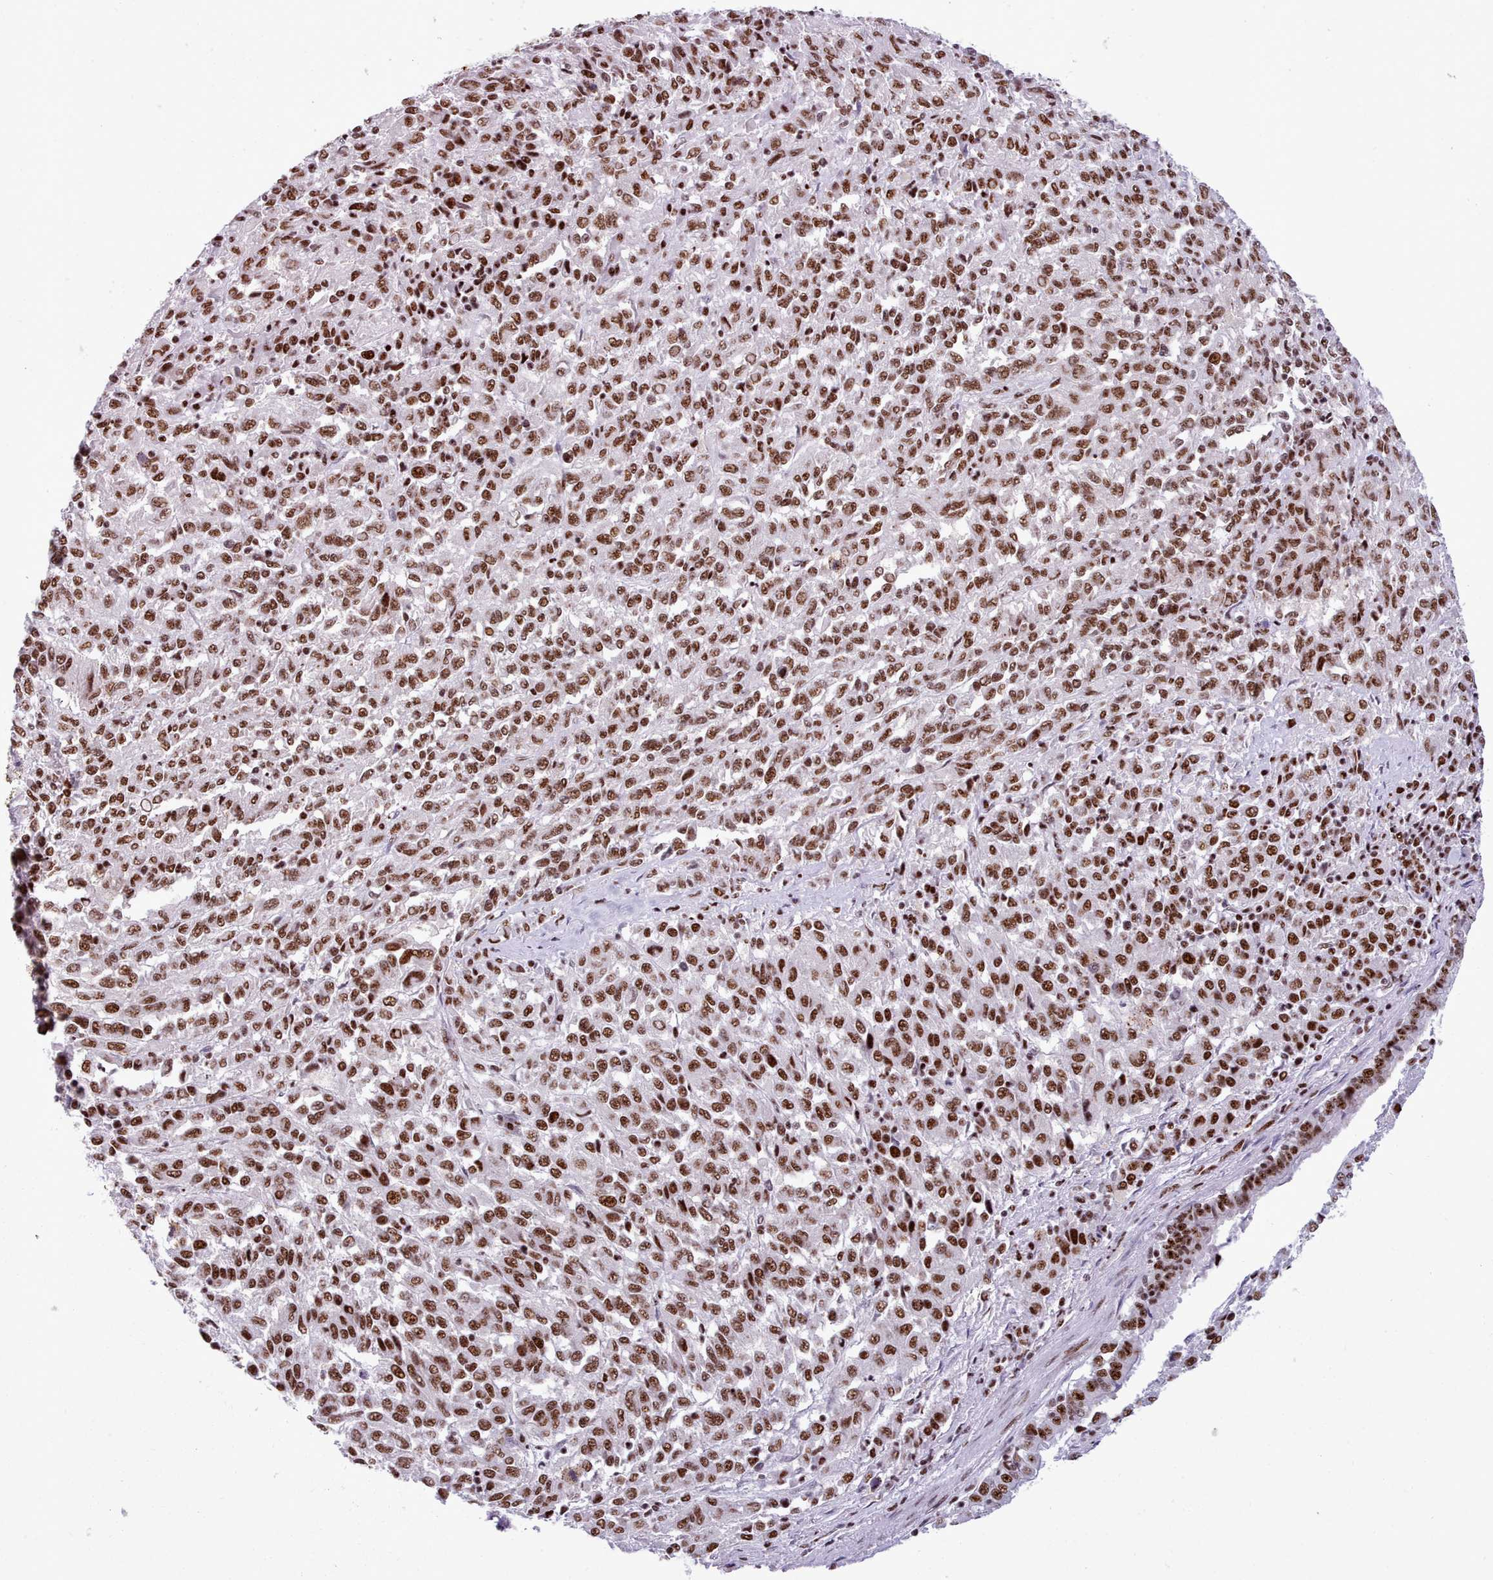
{"staining": {"intensity": "strong", "quantity": ">75%", "location": "nuclear"}, "tissue": "melanoma", "cell_type": "Tumor cells", "image_type": "cancer", "snomed": [{"axis": "morphology", "description": "Malignant melanoma, Metastatic site"}, {"axis": "topography", "description": "Lung"}], "caption": "The histopathology image displays a brown stain indicating the presence of a protein in the nuclear of tumor cells in melanoma.", "gene": "TMEM35B", "patient": {"sex": "male", "age": 64}}